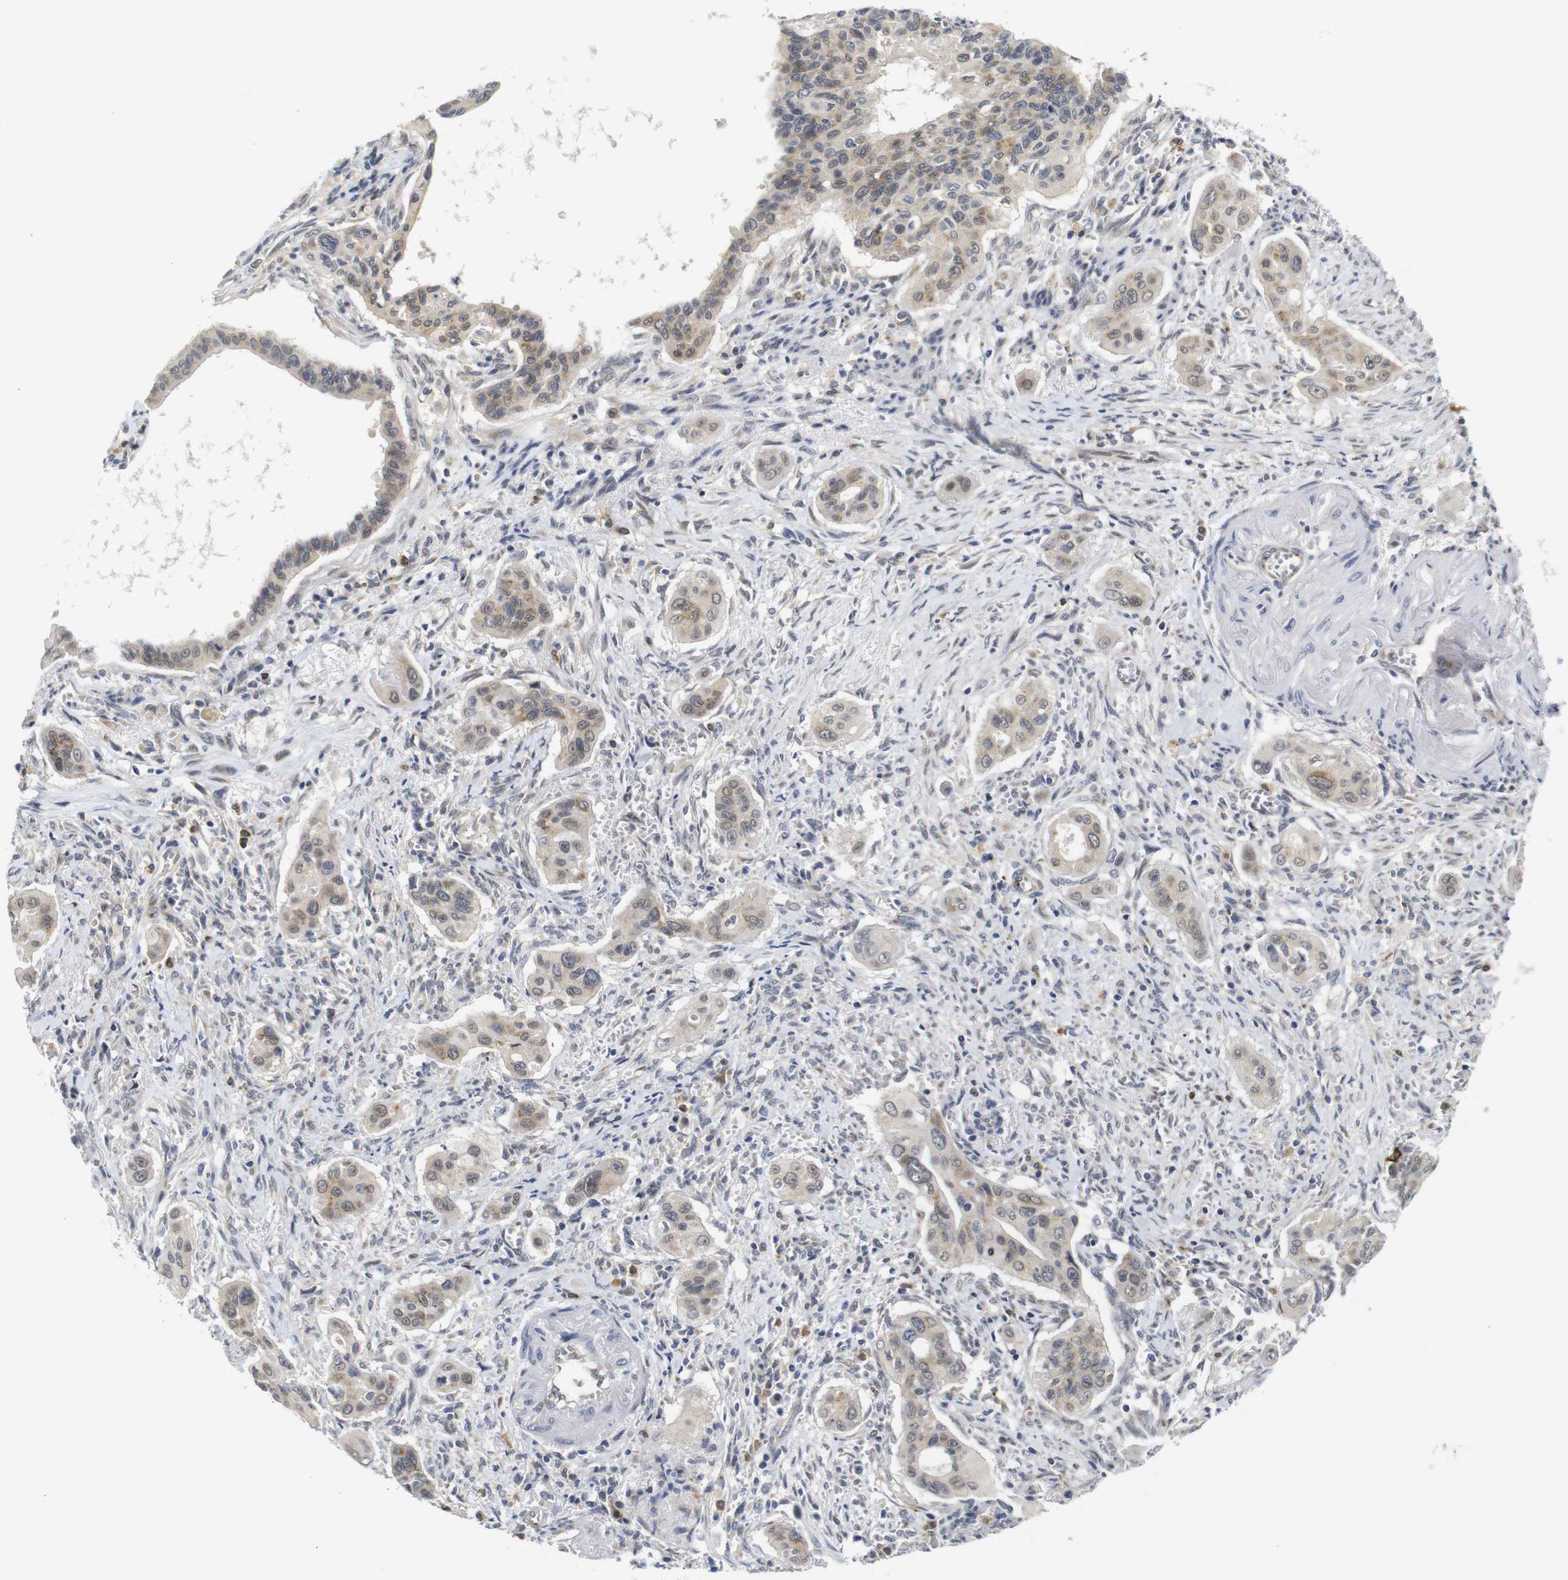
{"staining": {"intensity": "weak", "quantity": ">75%", "location": "cytoplasmic/membranous"}, "tissue": "pancreatic cancer", "cell_type": "Tumor cells", "image_type": "cancer", "snomed": [{"axis": "morphology", "description": "Adenocarcinoma, NOS"}, {"axis": "topography", "description": "Pancreas"}], "caption": "Brown immunohistochemical staining in pancreatic adenocarcinoma displays weak cytoplasmic/membranous positivity in approximately >75% of tumor cells.", "gene": "FURIN", "patient": {"sex": "male", "age": 77}}